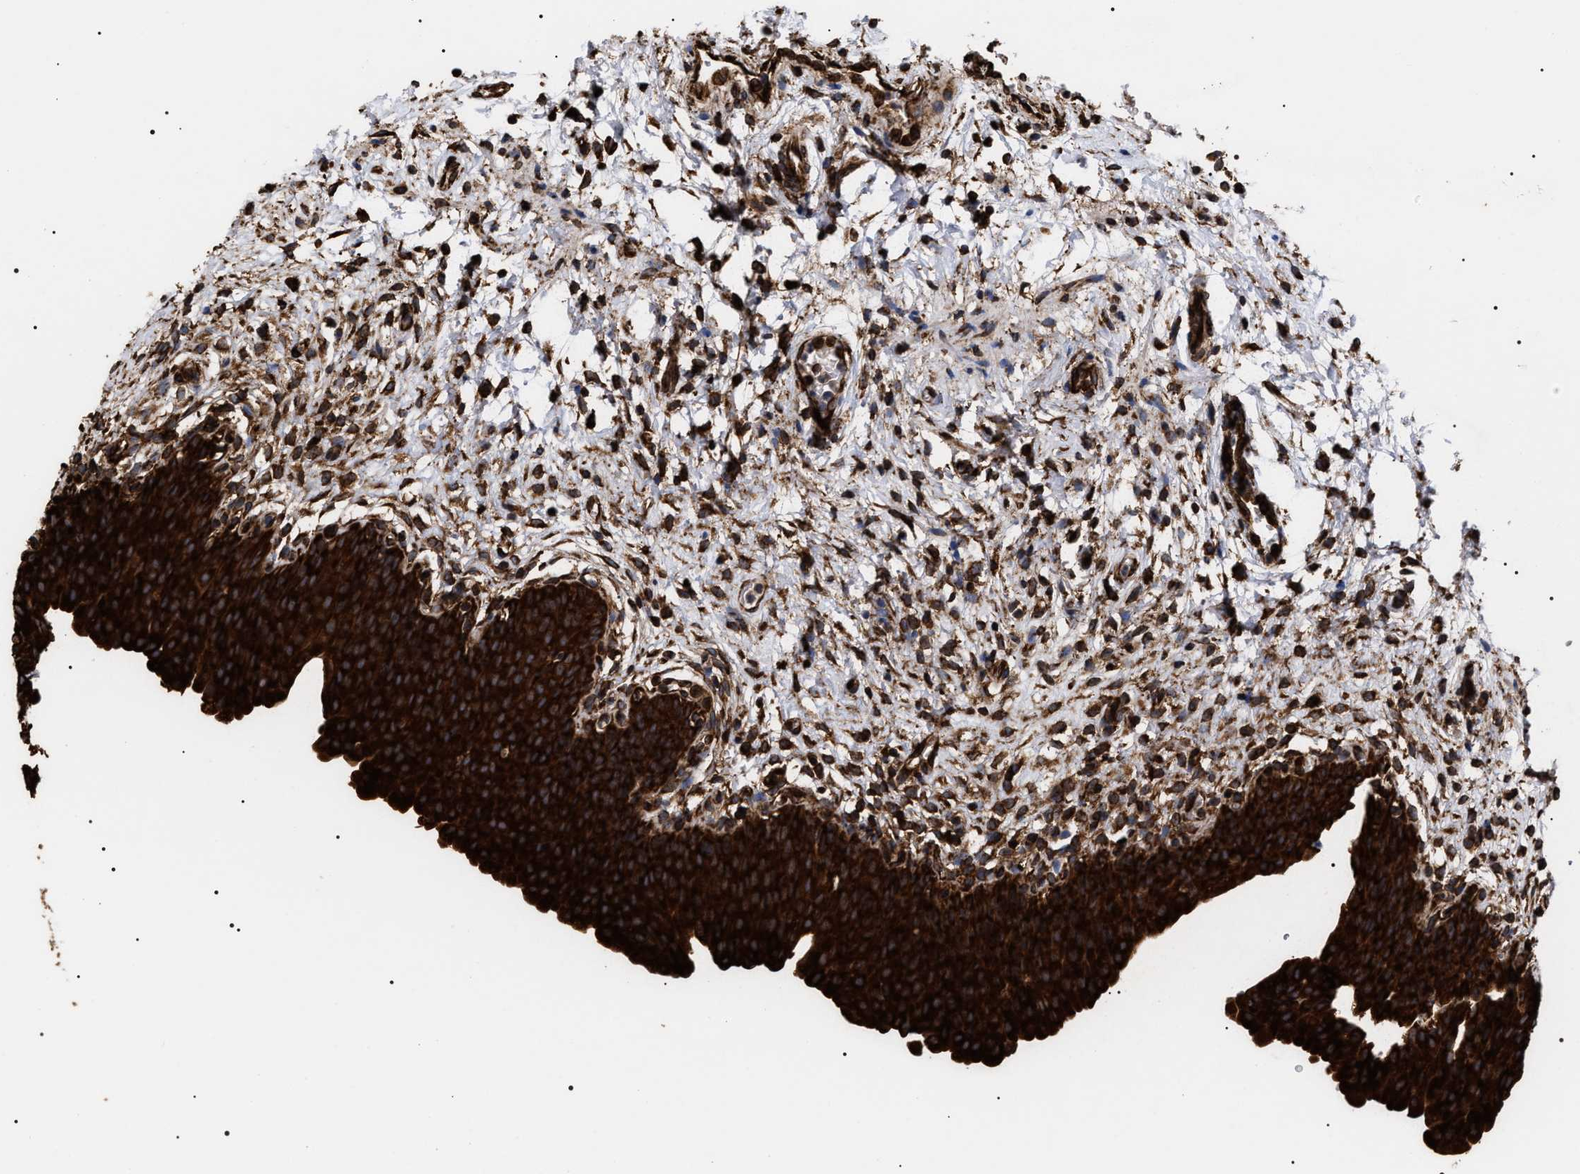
{"staining": {"intensity": "strong", "quantity": ">75%", "location": "cytoplasmic/membranous"}, "tissue": "urinary bladder", "cell_type": "Urothelial cells", "image_type": "normal", "snomed": [{"axis": "morphology", "description": "Normal tissue, NOS"}, {"axis": "topography", "description": "Urinary bladder"}], "caption": "Protein staining displays strong cytoplasmic/membranous expression in about >75% of urothelial cells in benign urinary bladder.", "gene": "SERBP1", "patient": {"sex": "male", "age": 37}}